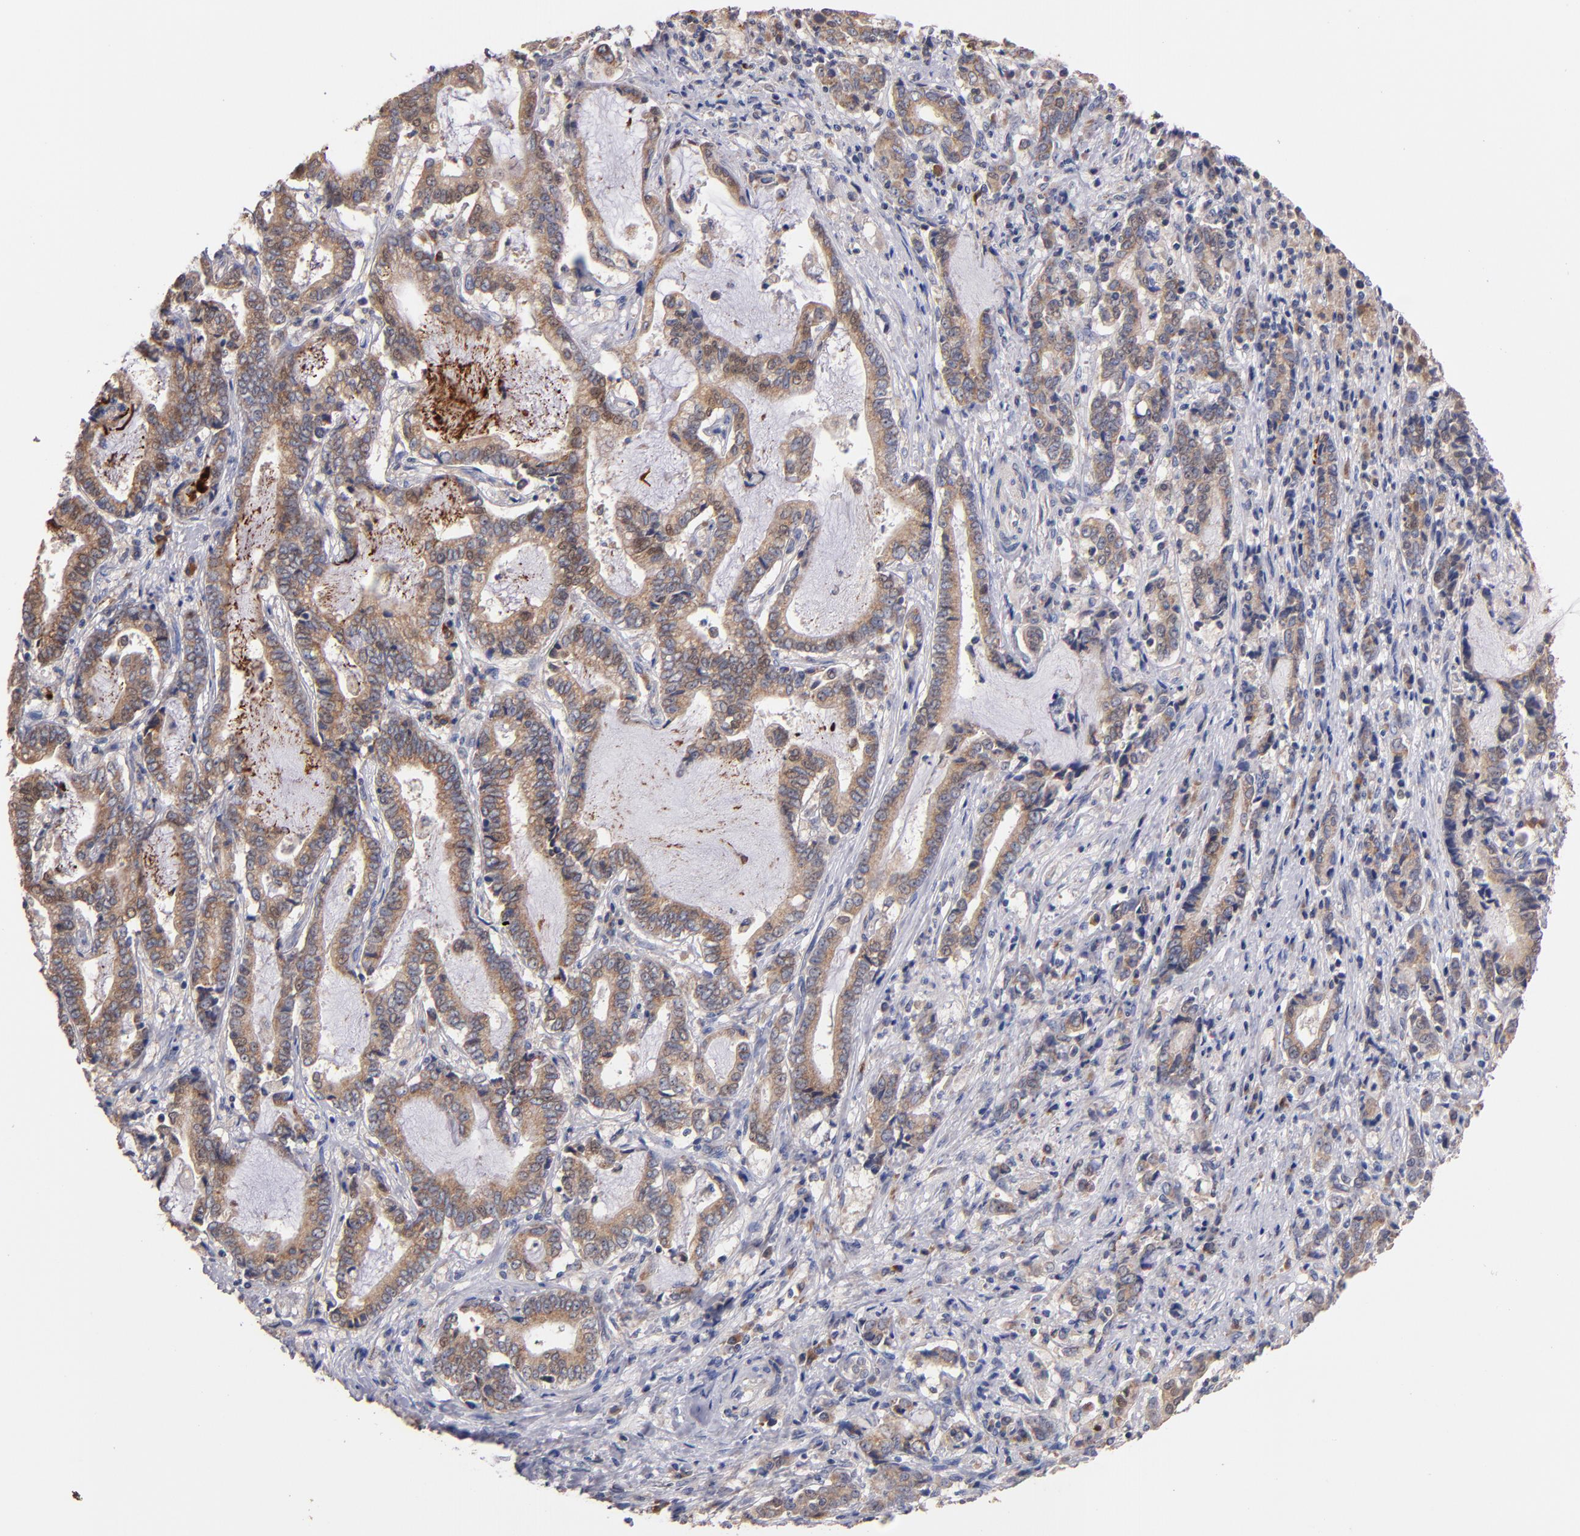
{"staining": {"intensity": "weak", "quantity": ">75%", "location": "cytoplasmic/membranous"}, "tissue": "liver cancer", "cell_type": "Tumor cells", "image_type": "cancer", "snomed": [{"axis": "morphology", "description": "Cholangiocarcinoma"}, {"axis": "topography", "description": "Liver"}], "caption": "A high-resolution photomicrograph shows IHC staining of cholangiocarcinoma (liver), which demonstrates weak cytoplasmic/membranous expression in approximately >75% of tumor cells. (DAB (3,3'-diaminobenzidine) IHC with brightfield microscopy, high magnification).", "gene": "DIABLO", "patient": {"sex": "male", "age": 57}}